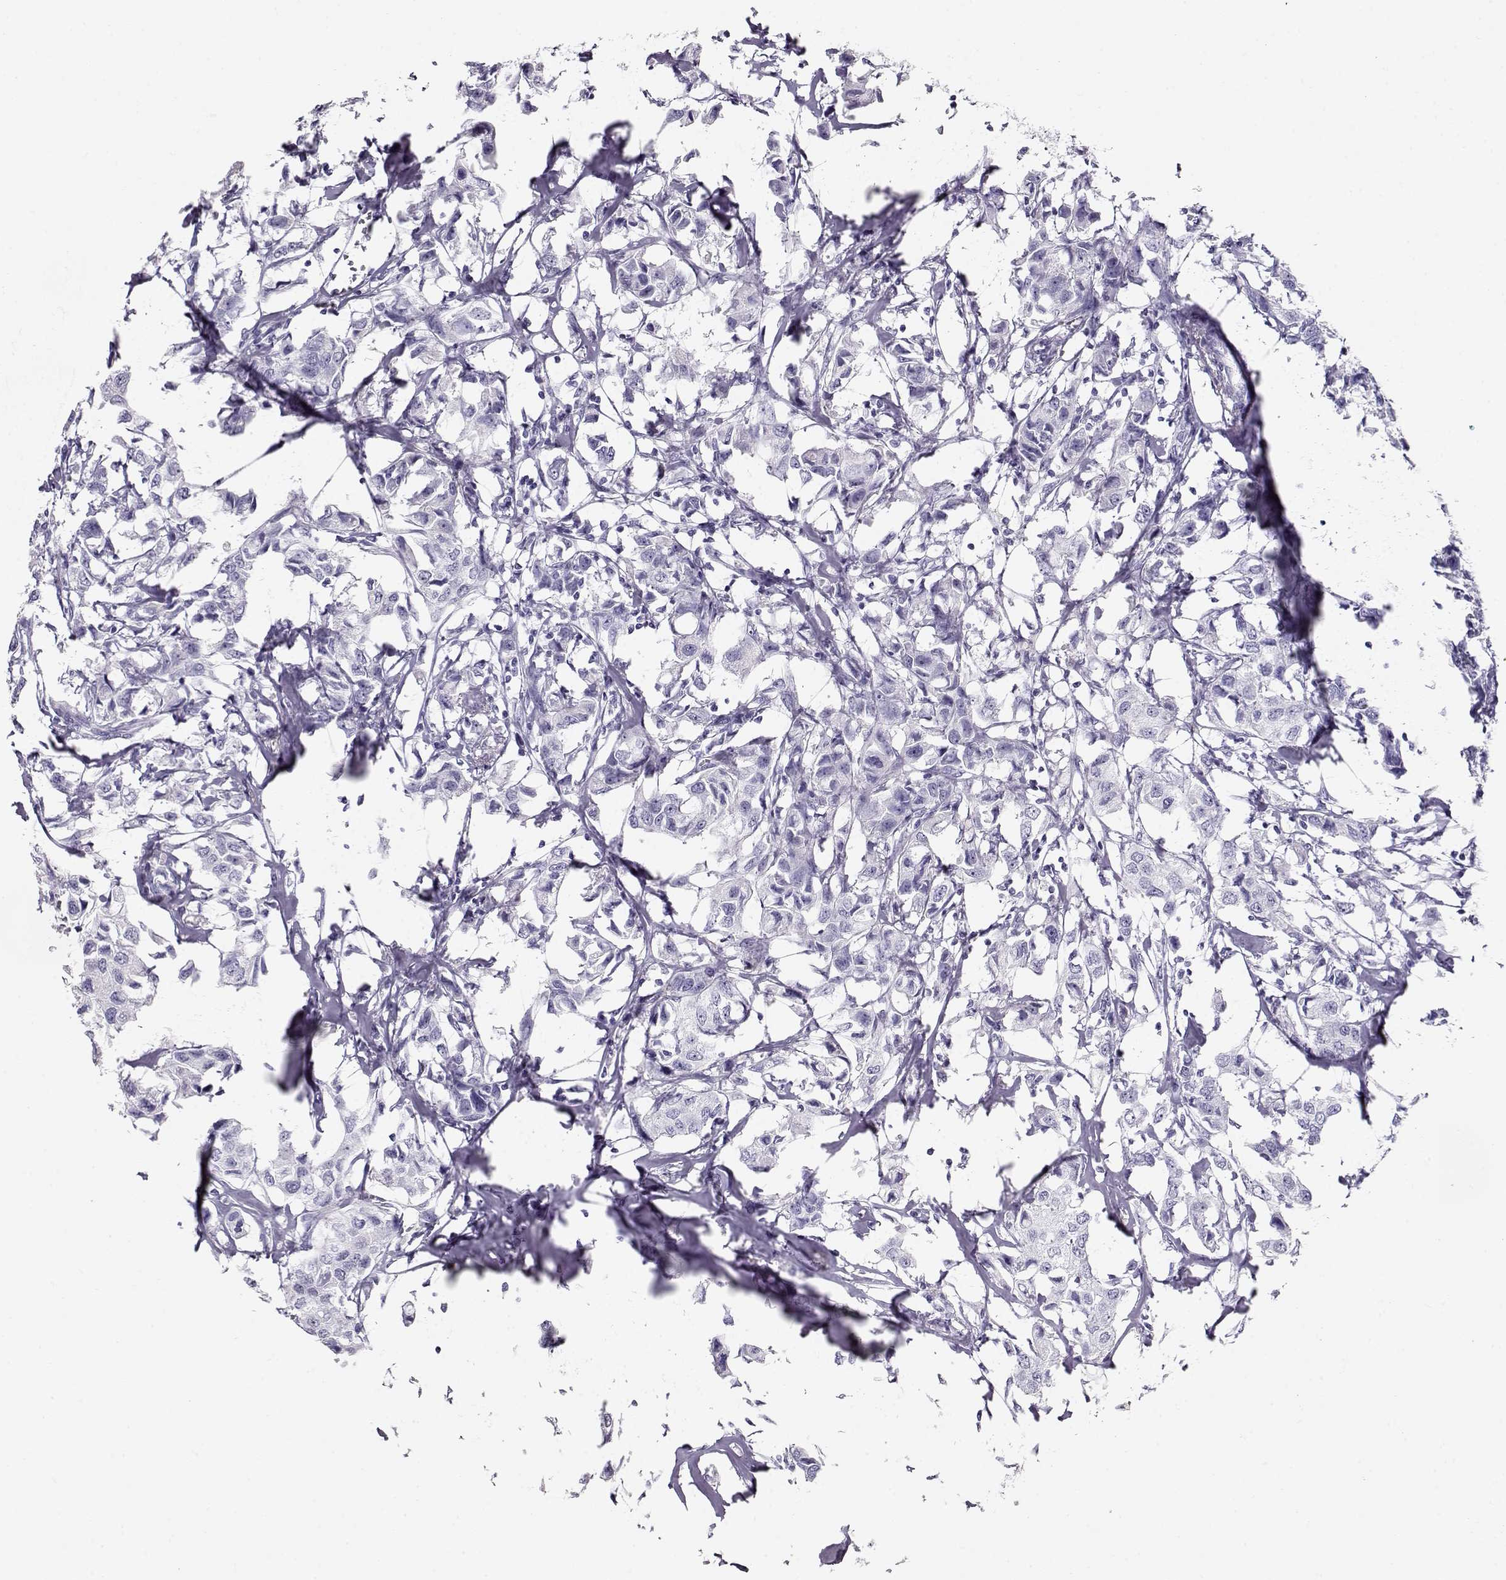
{"staining": {"intensity": "negative", "quantity": "none", "location": "none"}, "tissue": "breast cancer", "cell_type": "Tumor cells", "image_type": "cancer", "snomed": [{"axis": "morphology", "description": "Duct carcinoma"}, {"axis": "topography", "description": "Breast"}], "caption": "Breast cancer (intraductal carcinoma) stained for a protein using immunohistochemistry demonstrates no expression tumor cells.", "gene": "ACTN2", "patient": {"sex": "female", "age": 80}}